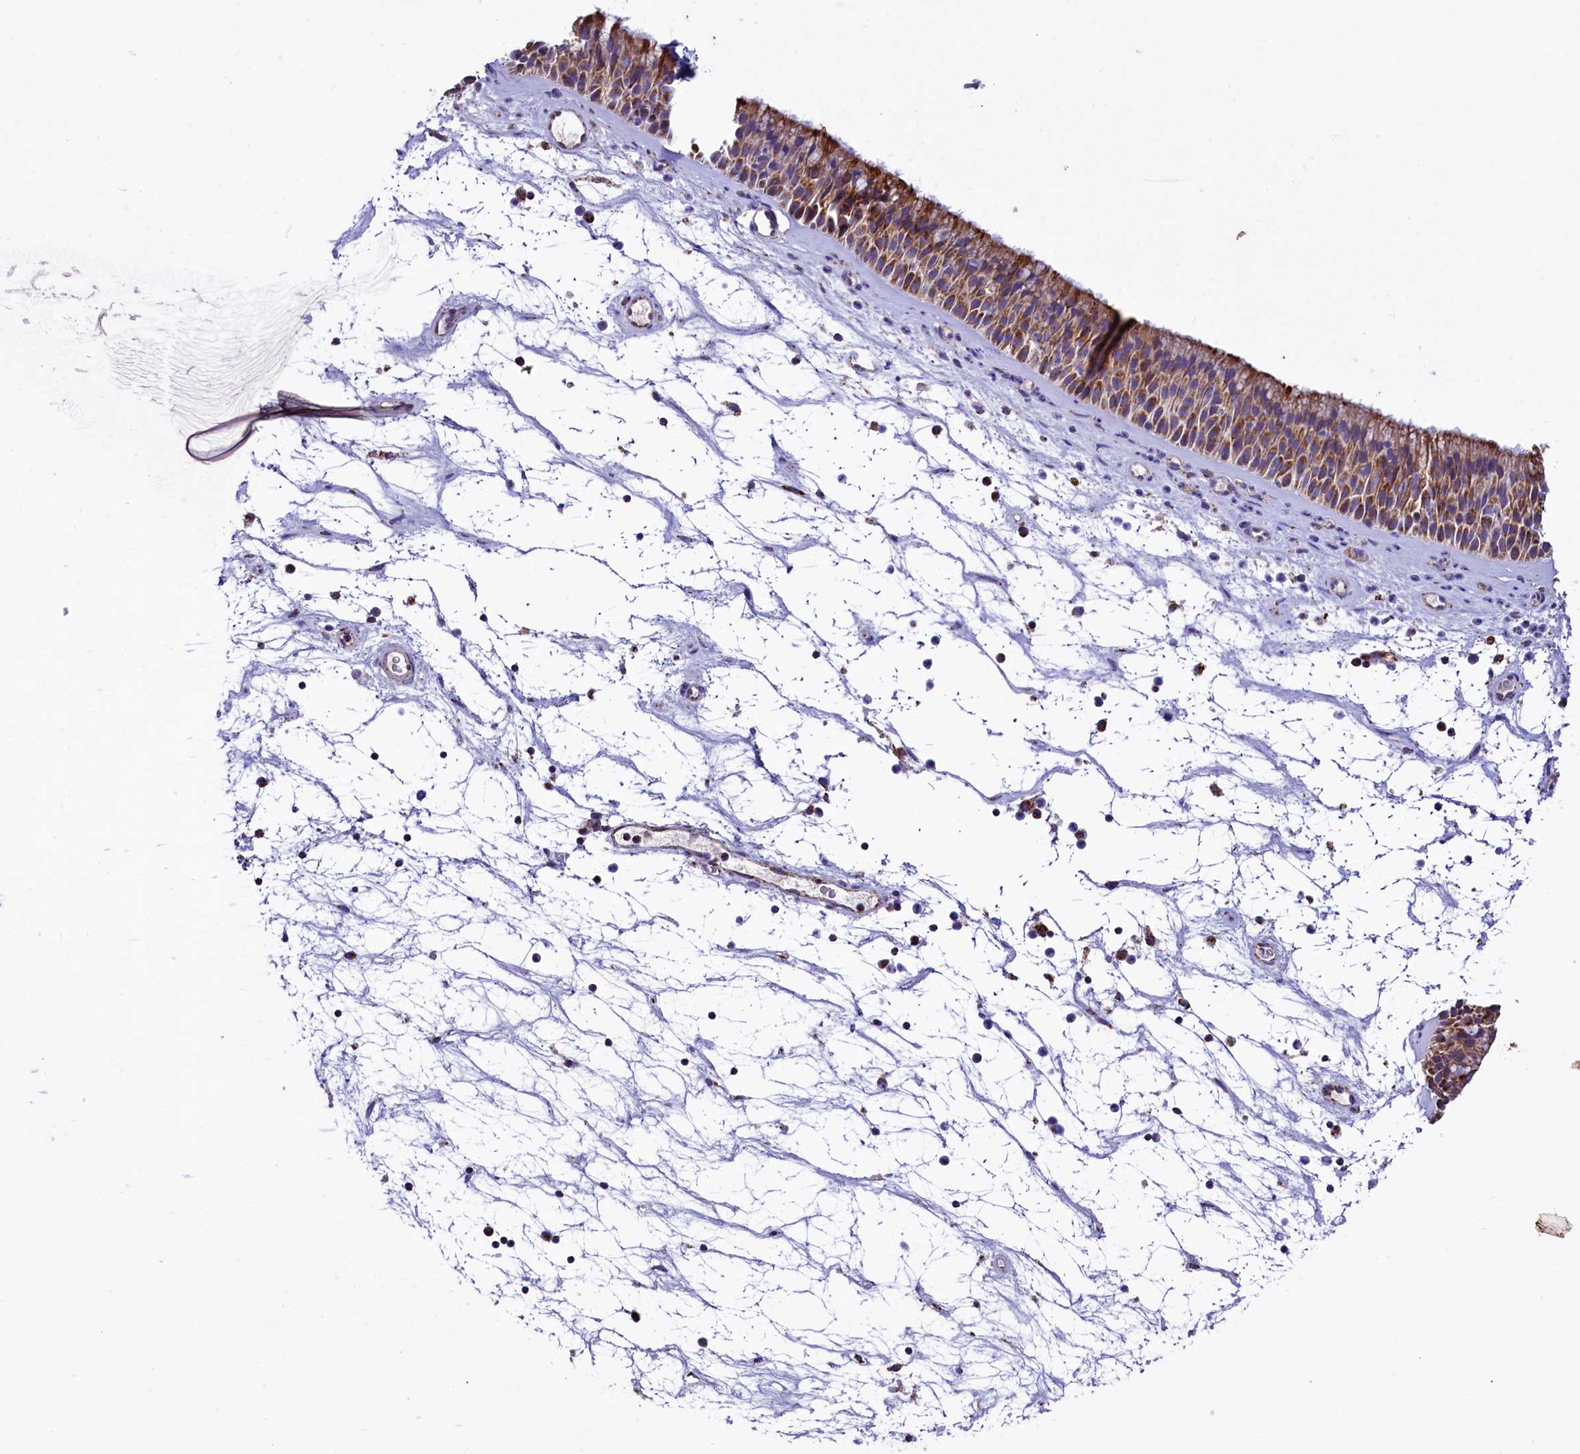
{"staining": {"intensity": "strong", "quantity": ">75%", "location": "cytoplasmic/membranous"}, "tissue": "nasopharynx", "cell_type": "Respiratory epithelial cells", "image_type": "normal", "snomed": [{"axis": "morphology", "description": "Normal tissue, NOS"}, {"axis": "topography", "description": "Nasopharynx"}], "caption": "IHC (DAB (3,3'-diaminobenzidine)) staining of normal human nasopharynx demonstrates strong cytoplasmic/membranous protein staining in approximately >75% of respiratory epithelial cells.", "gene": "IDH3A", "patient": {"sex": "male", "age": 64}}